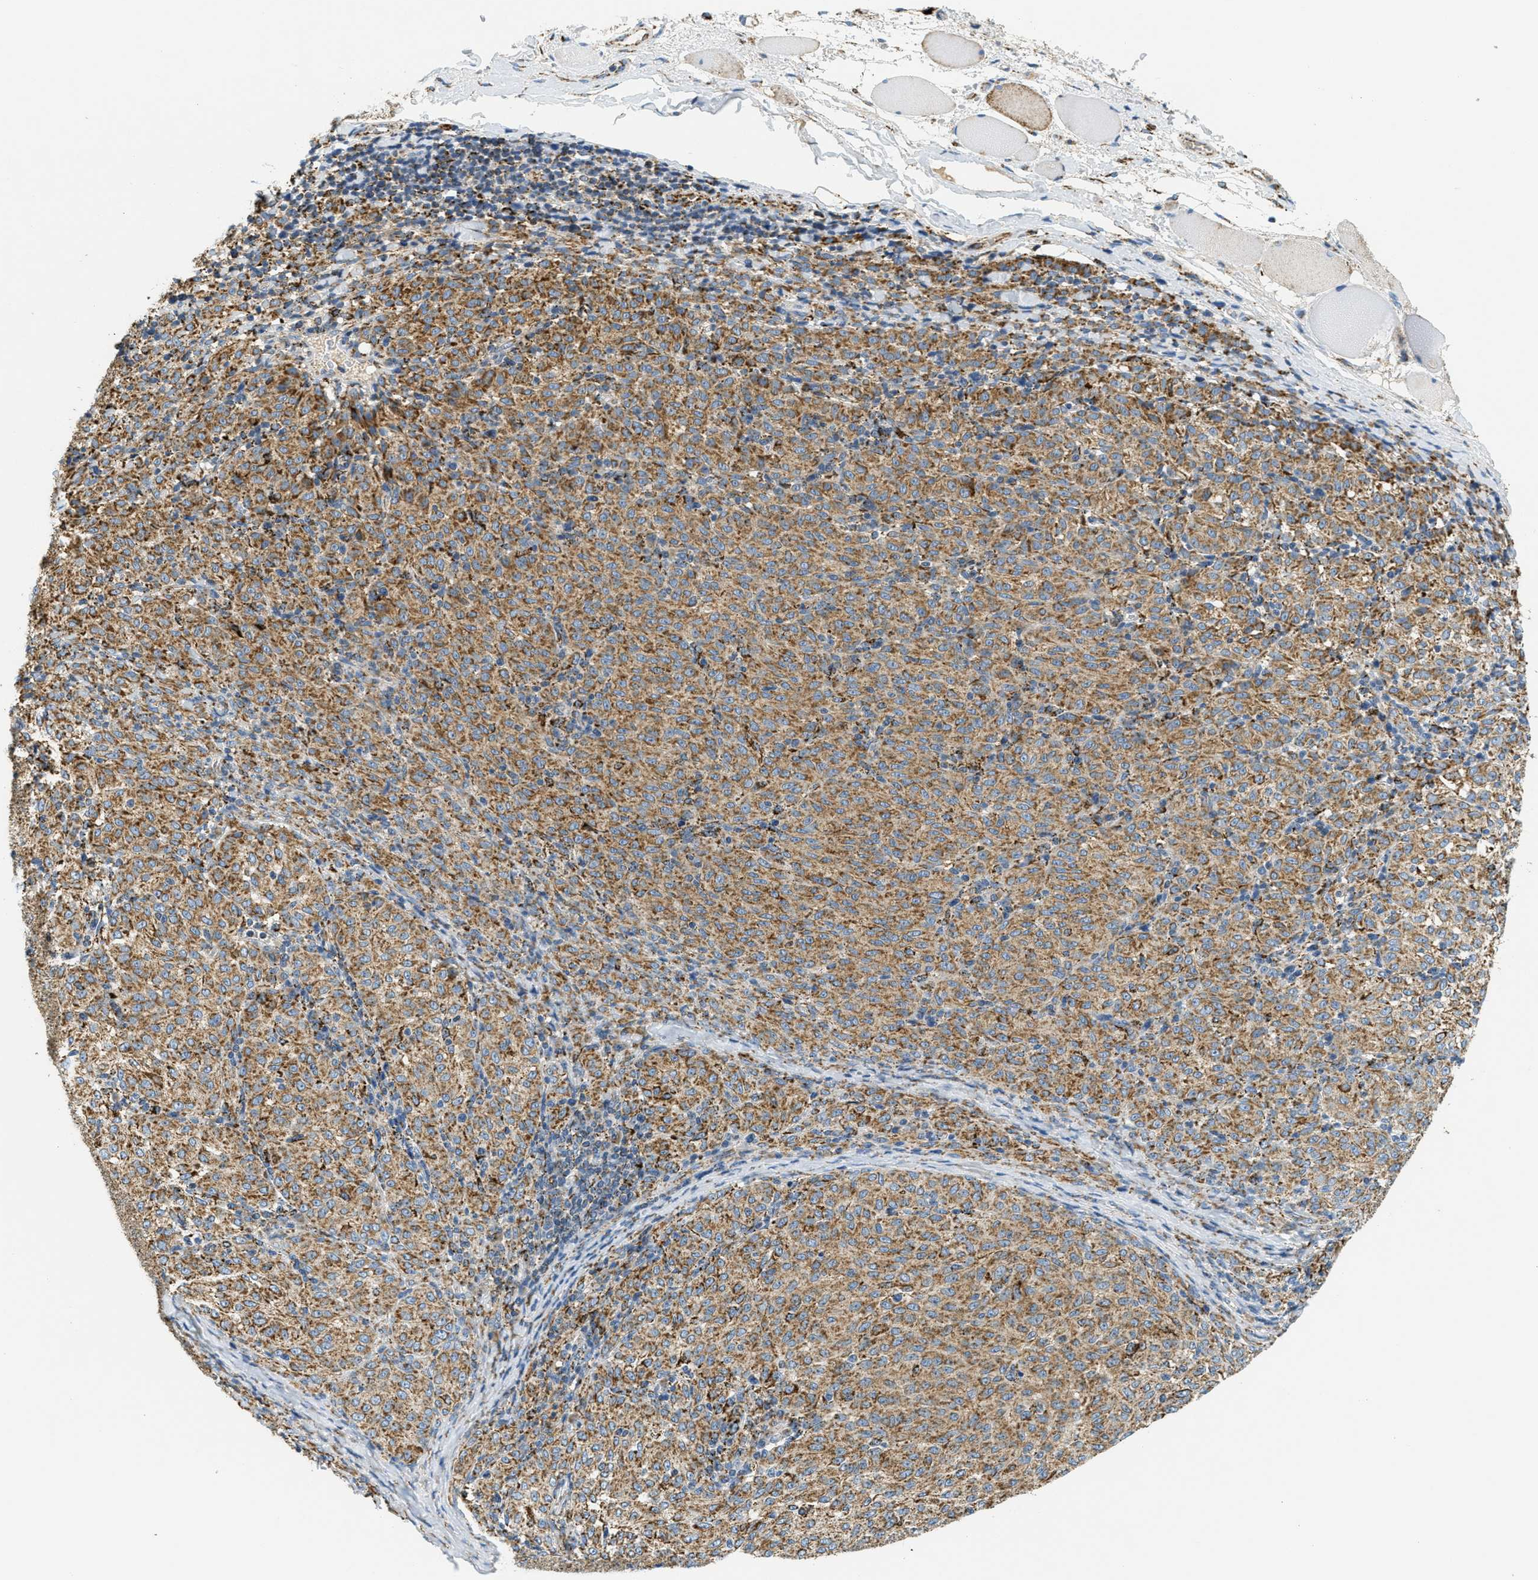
{"staining": {"intensity": "moderate", "quantity": ">75%", "location": "cytoplasmic/membranous"}, "tissue": "melanoma", "cell_type": "Tumor cells", "image_type": "cancer", "snomed": [{"axis": "morphology", "description": "Malignant melanoma, NOS"}, {"axis": "topography", "description": "Skin"}], "caption": "The histopathology image demonstrates a brown stain indicating the presence of a protein in the cytoplasmic/membranous of tumor cells in malignant melanoma.", "gene": "HLCS", "patient": {"sex": "female", "age": 72}}